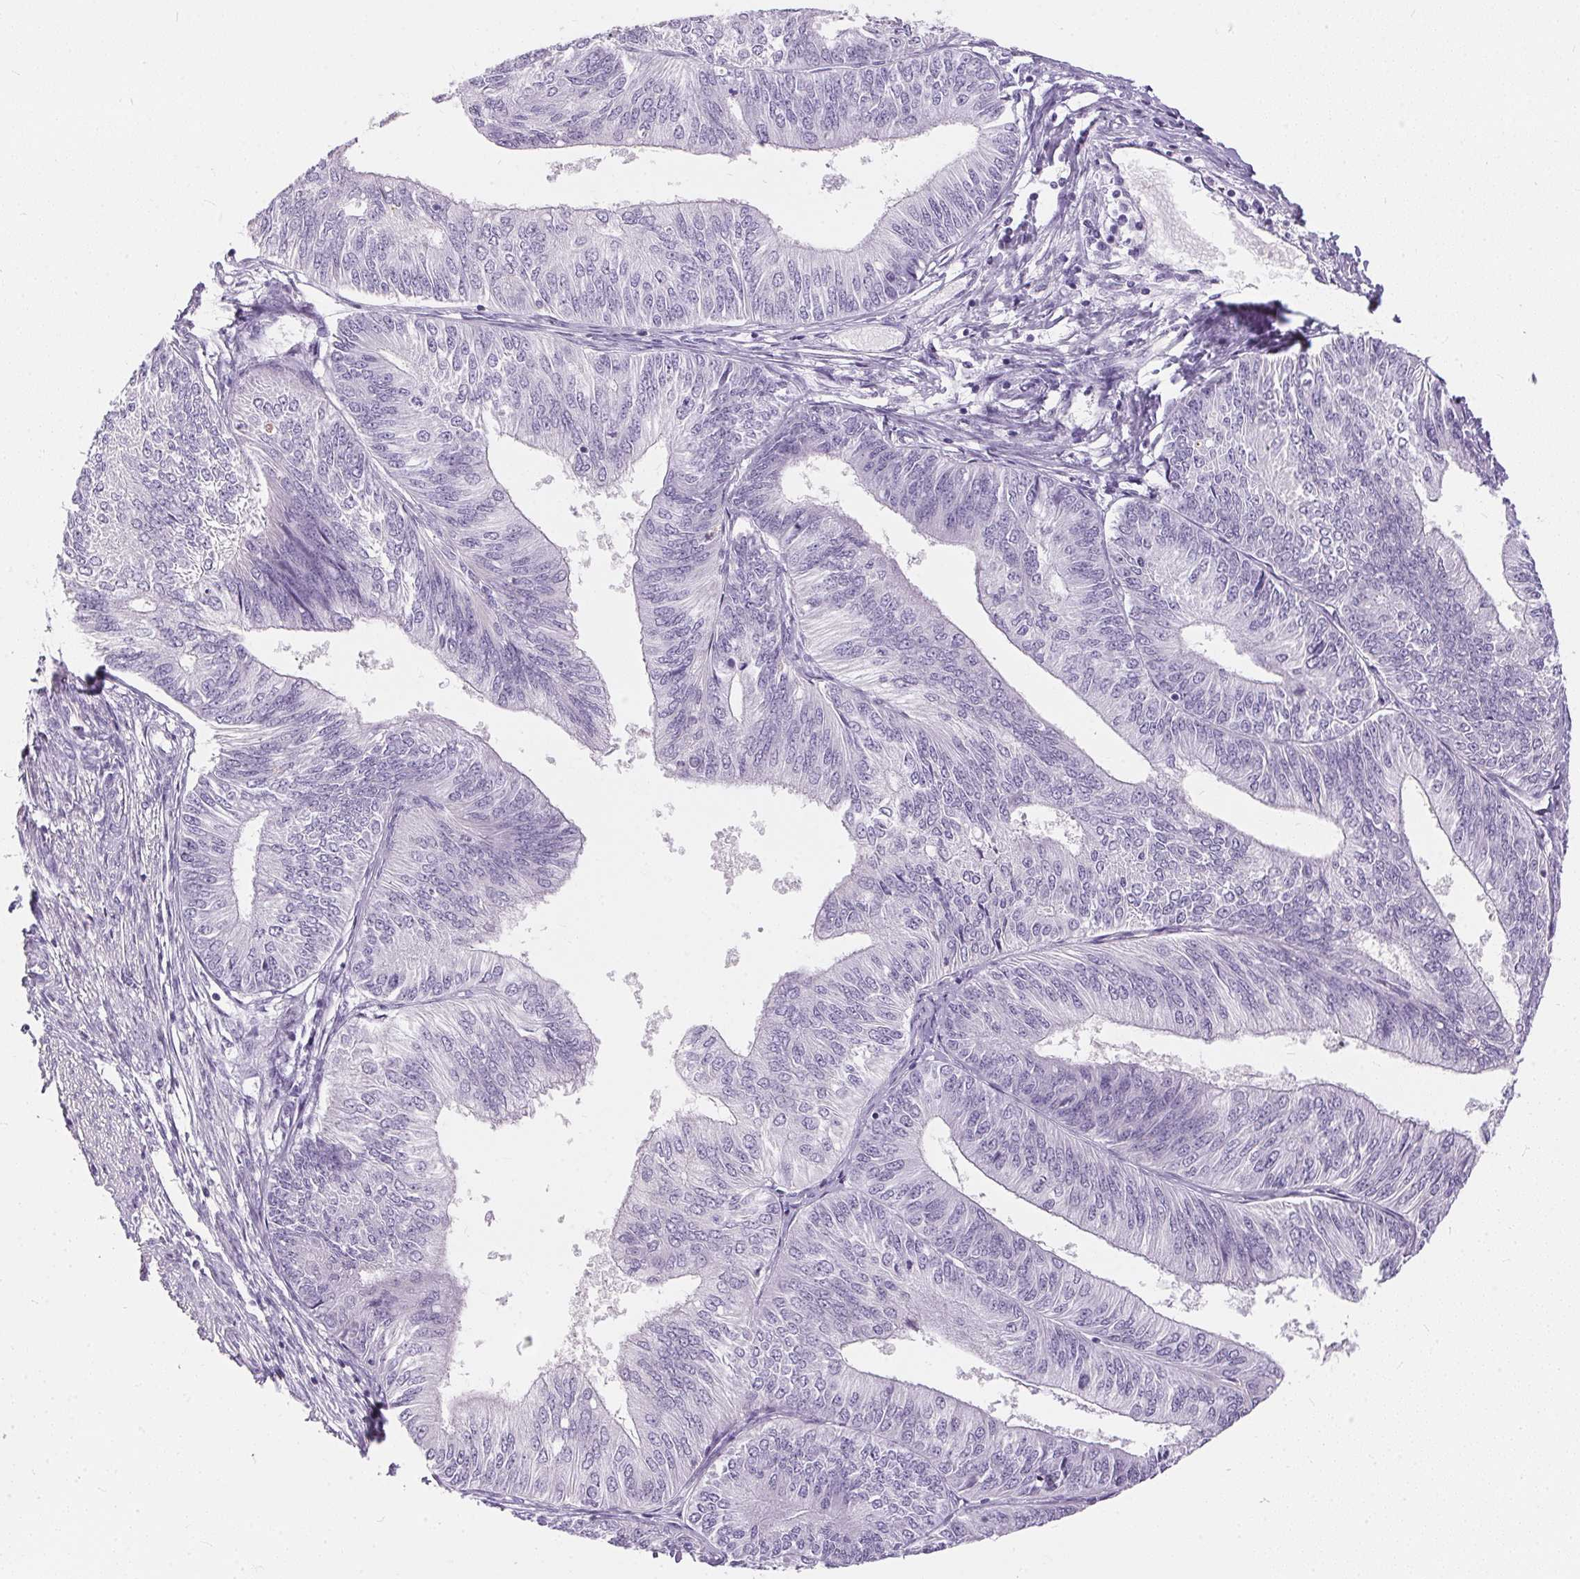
{"staining": {"intensity": "negative", "quantity": "none", "location": "none"}, "tissue": "endometrial cancer", "cell_type": "Tumor cells", "image_type": "cancer", "snomed": [{"axis": "morphology", "description": "Adenocarcinoma, NOS"}, {"axis": "topography", "description": "Endometrium"}], "caption": "The immunohistochemistry (IHC) micrograph has no significant staining in tumor cells of endometrial adenocarcinoma tissue.", "gene": "GBP6", "patient": {"sex": "female", "age": 58}}